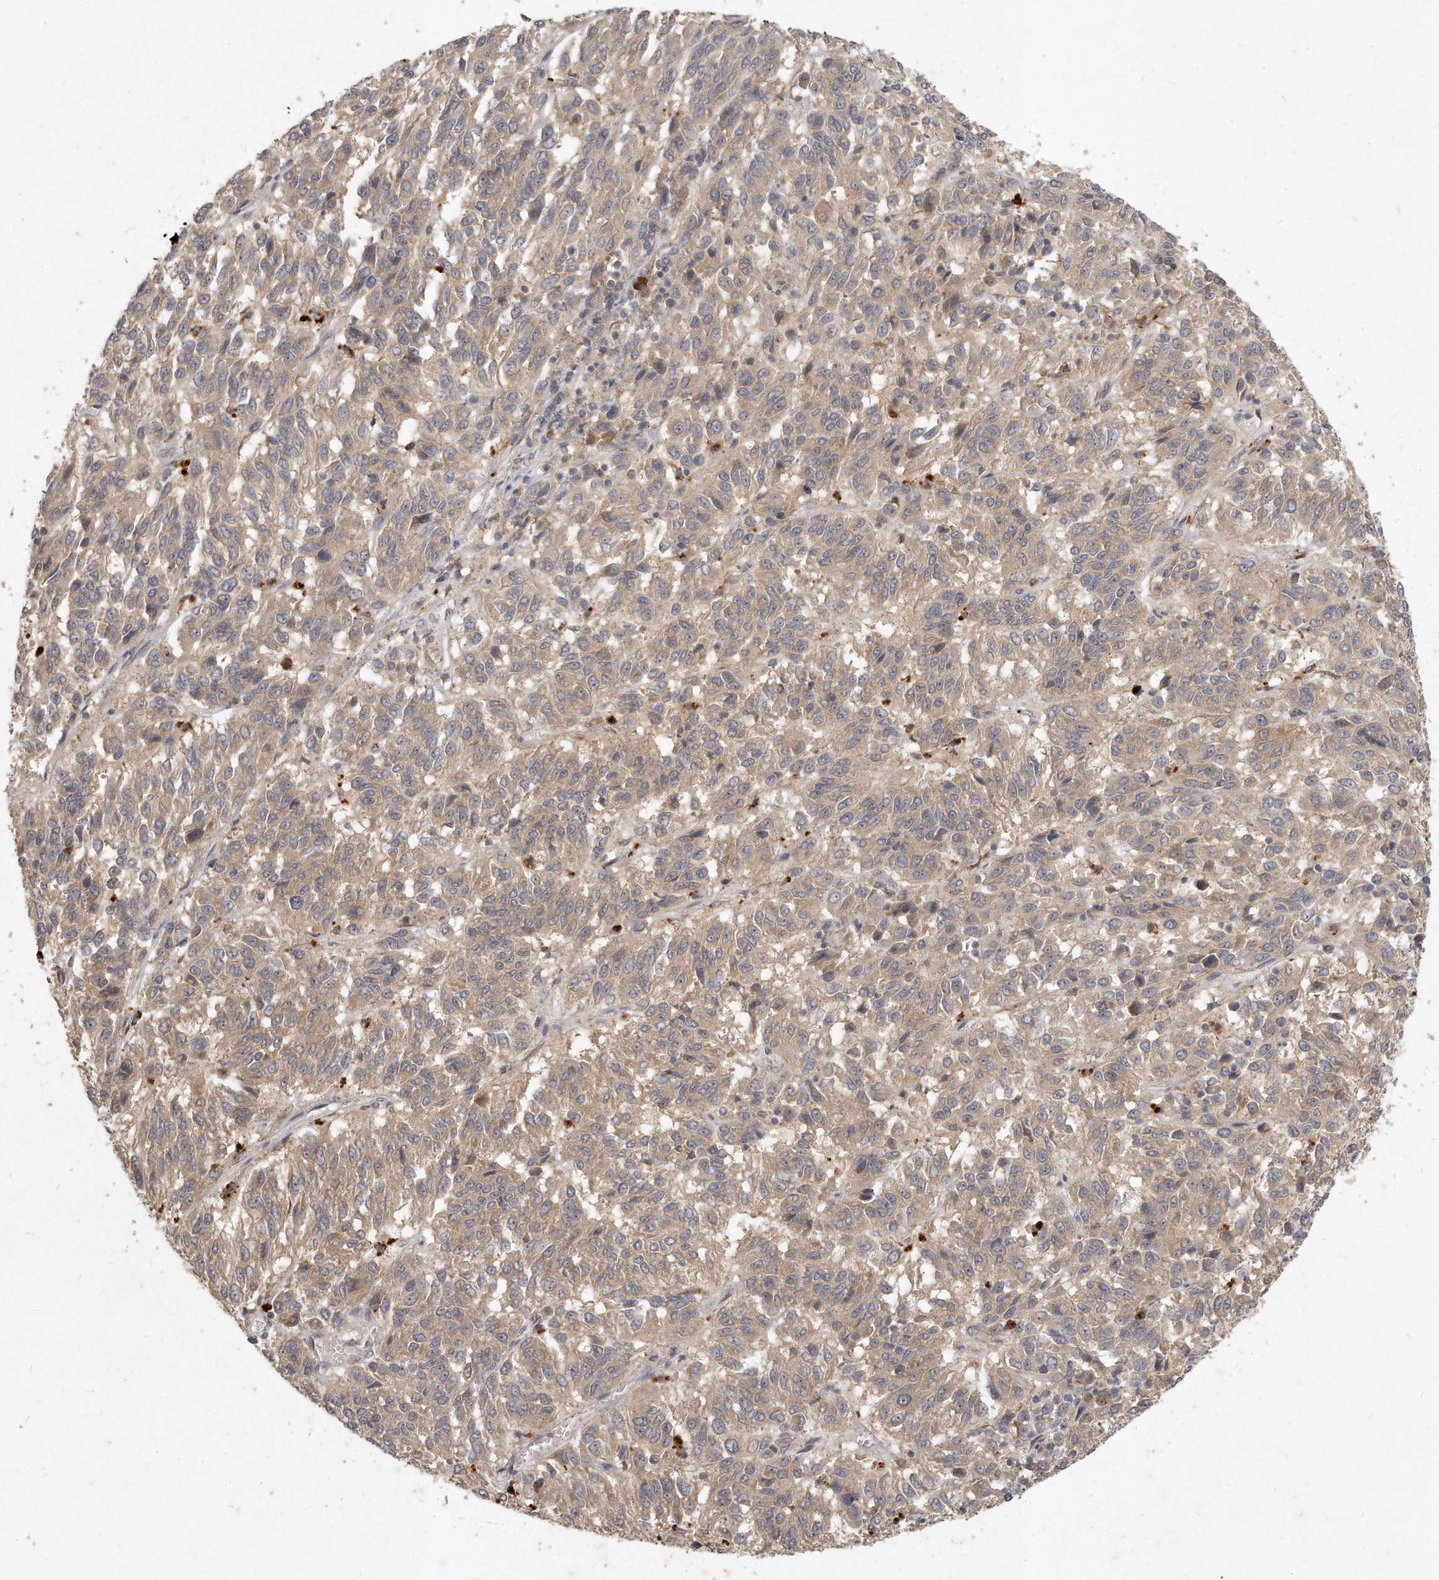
{"staining": {"intensity": "weak", "quantity": ">75%", "location": "cytoplasmic/membranous"}, "tissue": "melanoma", "cell_type": "Tumor cells", "image_type": "cancer", "snomed": [{"axis": "morphology", "description": "Malignant melanoma, Metastatic site"}, {"axis": "topography", "description": "Lung"}], "caption": "Malignant melanoma (metastatic site) stained for a protein (brown) exhibits weak cytoplasmic/membranous positive positivity in about >75% of tumor cells.", "gene": "LGALS8", "patient": {"sex": "male", "age": 64}}